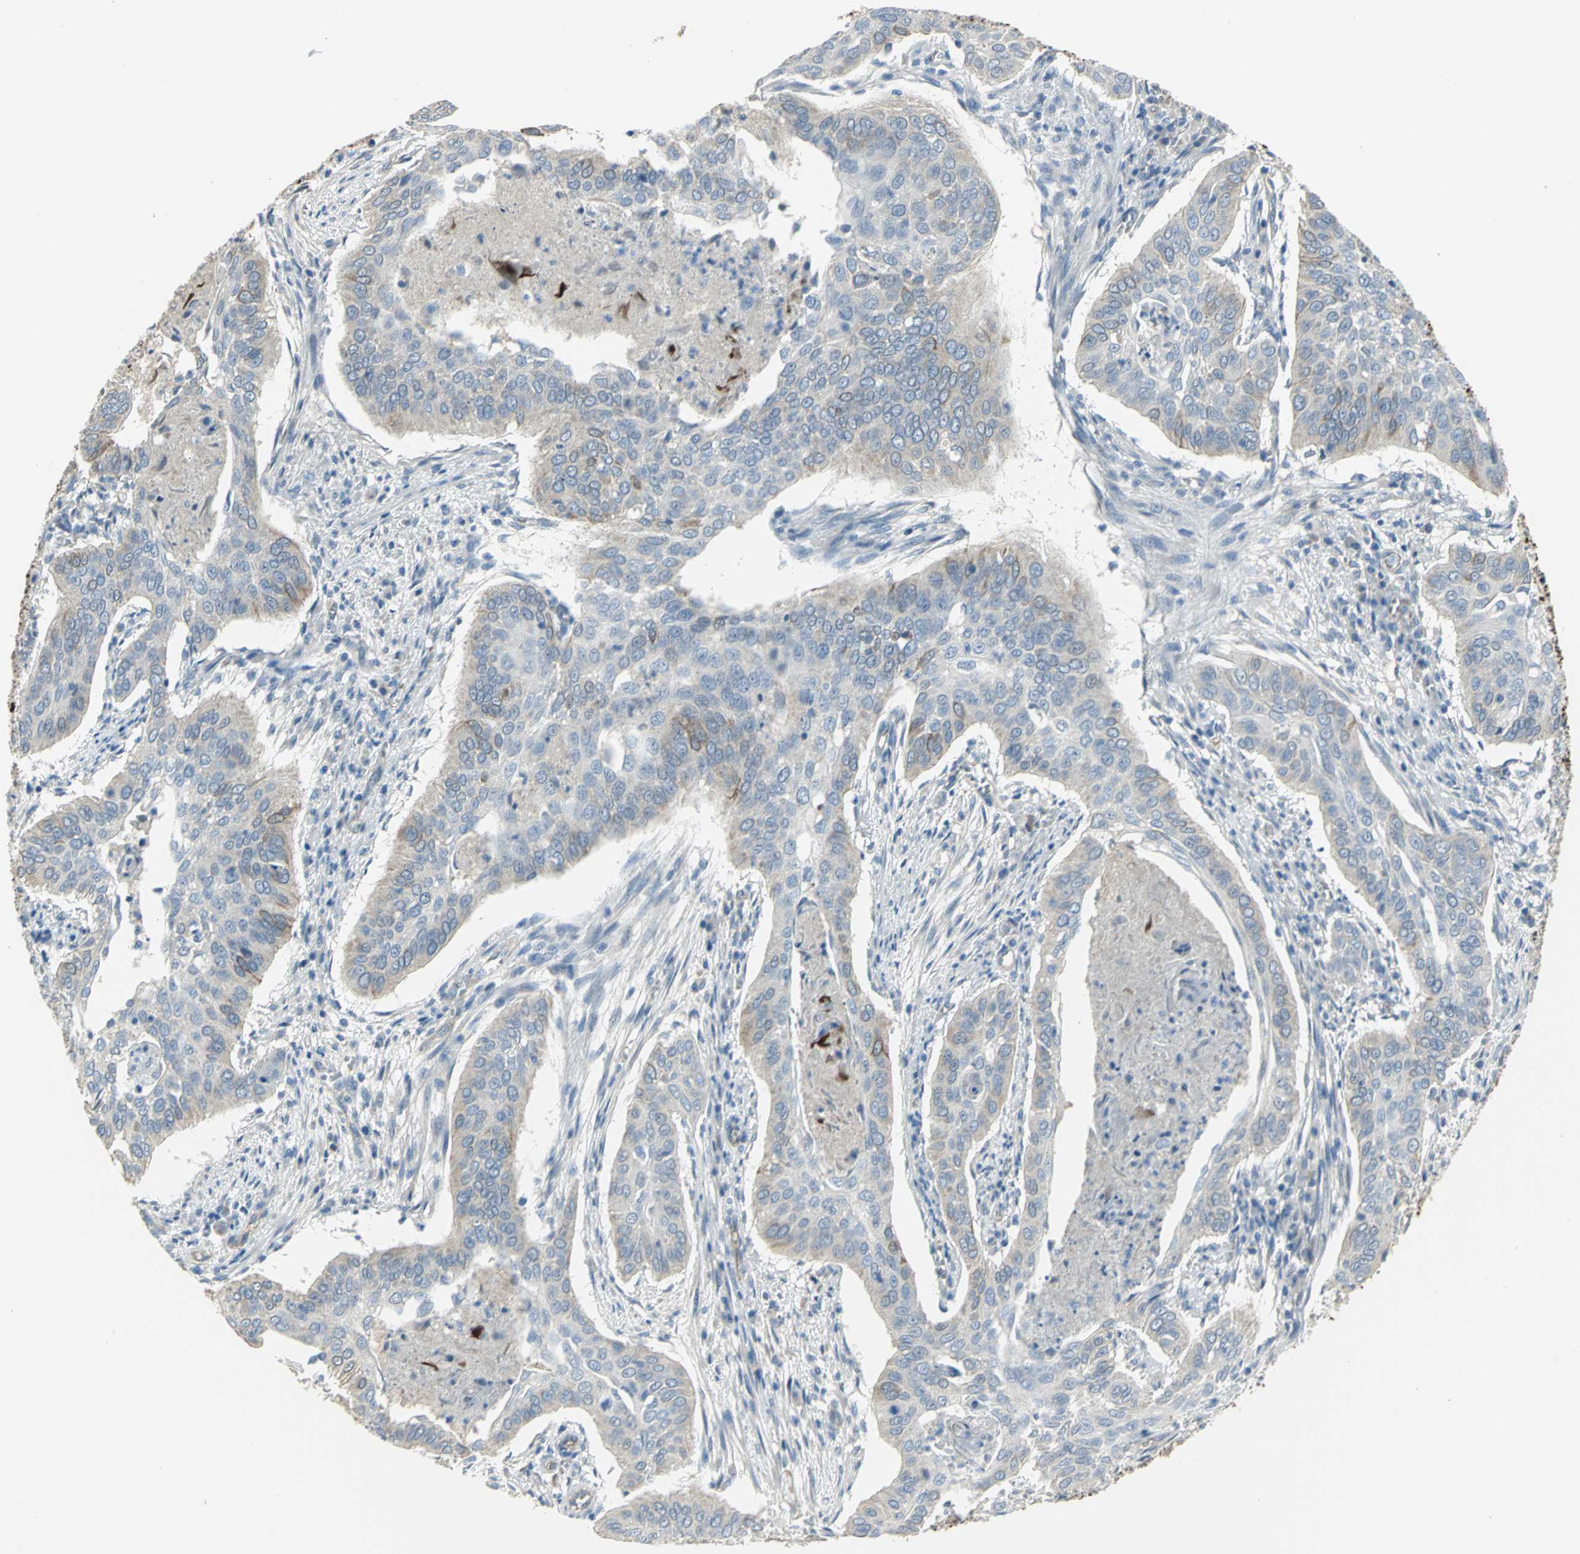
{"staining": {"intensity": "moderate", "quantity": "<25%", "location": "cytoplasmic/membranous"}, "tissue": "cervical cancer", "cell_type": "Tumor cells", "image_type": "cancer", "snomed": [{"axis": "morphology", "description": "Squamous cell carcinoma, NOS"}, {"axis": "topography", "description": "Cervix"}], "caption": "Moderate cytoplasmic/membranous staining for a protein is identified in about <25% of tumor cells of cervical cancer (squamous cell carcinoma) using immunohistochemistry.", "gene": "HTR1F", "patient": {"sex": "female", "age": 39}}